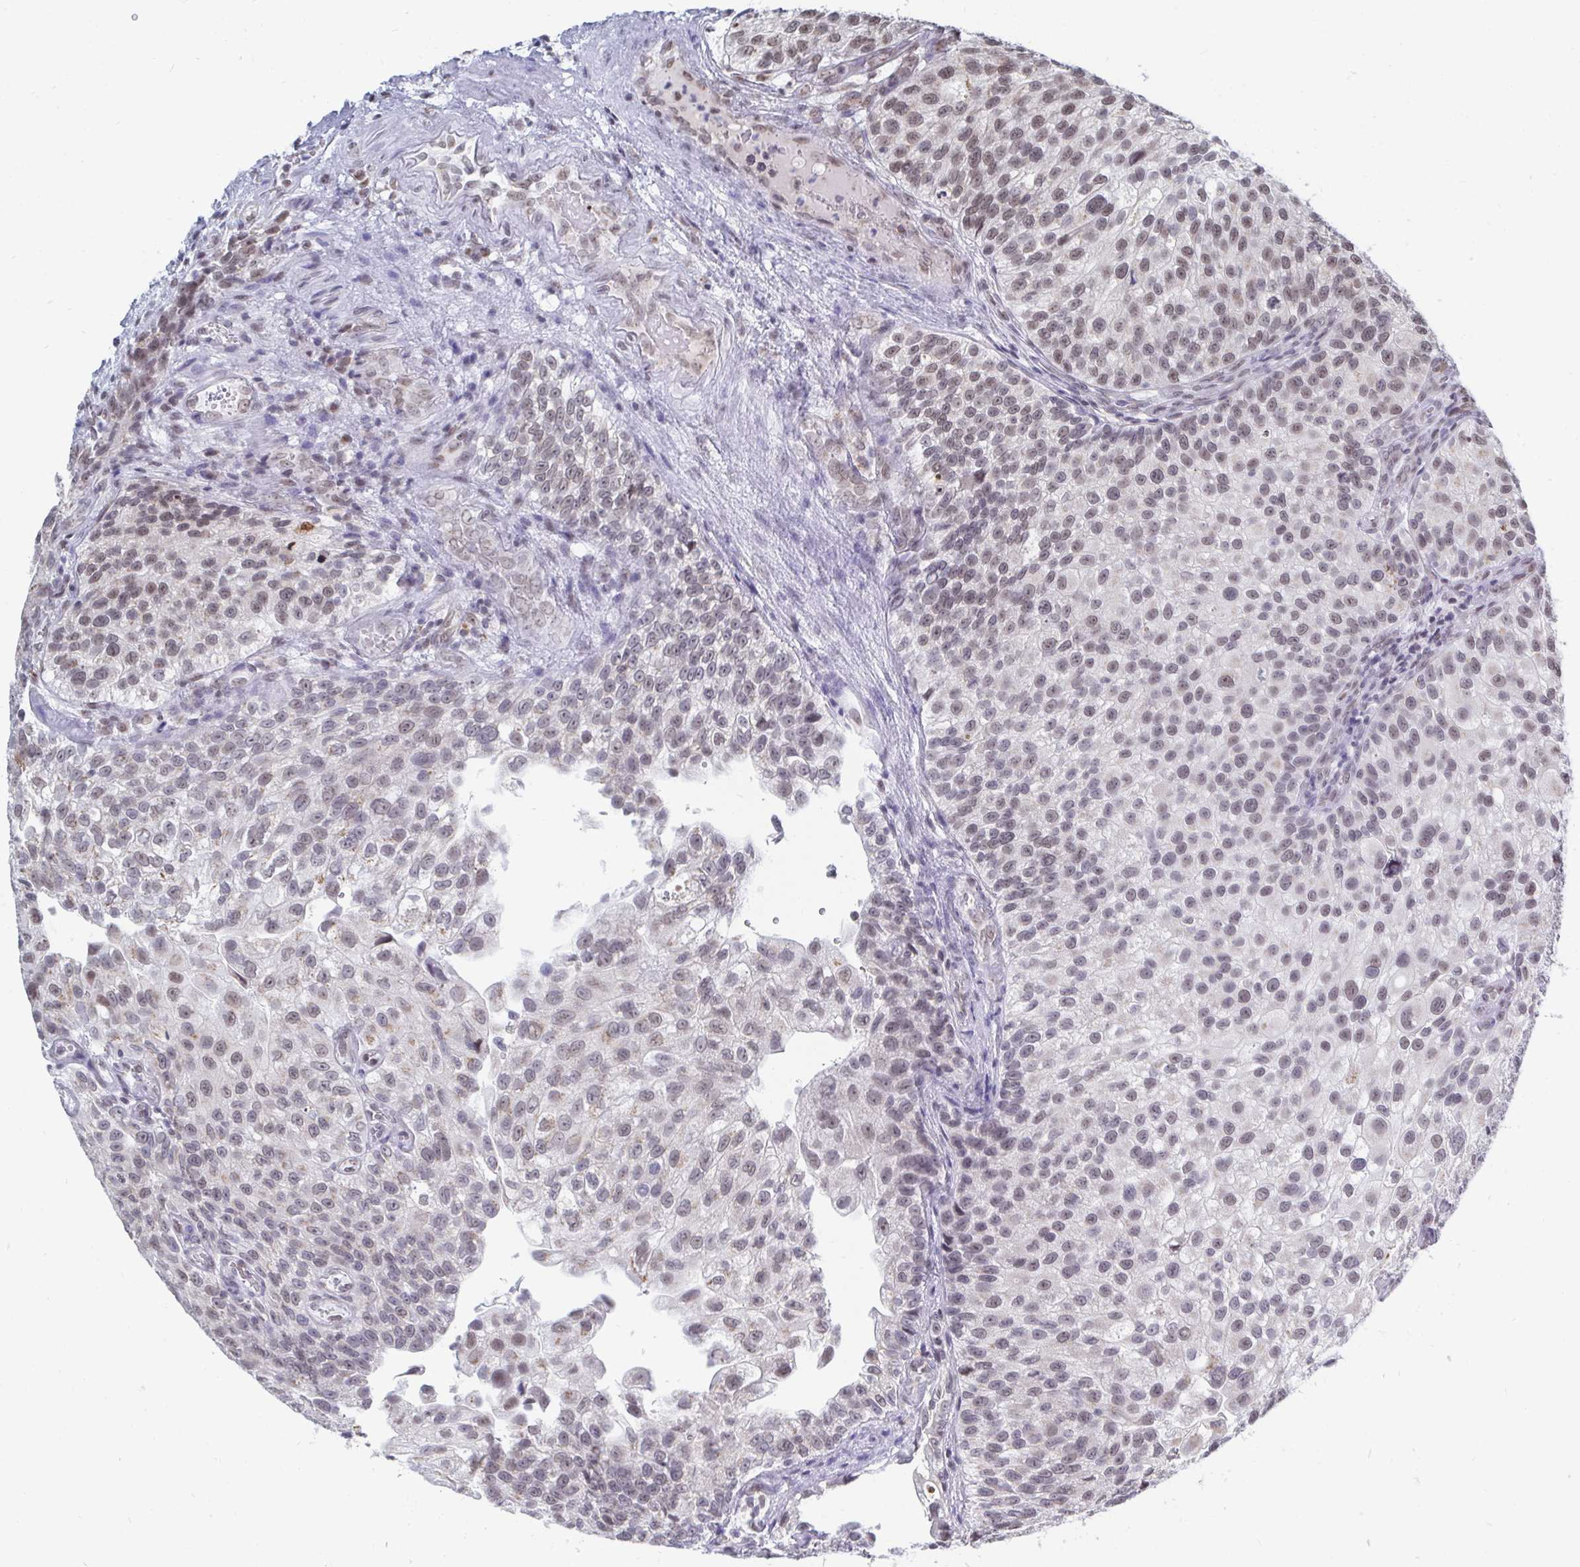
{"staining": {"intensity": "weak", "quantity": "25%-75%", "location": "nuclear"}, "tissue": "urothelial cancer", "cell_type": "Tumor cells", "image_type": "cancer", "snomed": [{"axis": "morphology", "description": "Urothelial carcinoma, NOS"}, {"axis": "topography", "description": "Urinary bladder"}], "caption": "High-magnification brightfield microscopy of urothelial cancer stained with DAB (brown) and counterstained with hematoxylin (blue). tumor cells exhibit weak nuclear expression is appreciated in about25%-75% of cells.", "gene": "TRIP12", "patient": {"sex": "male", "age": 87}}